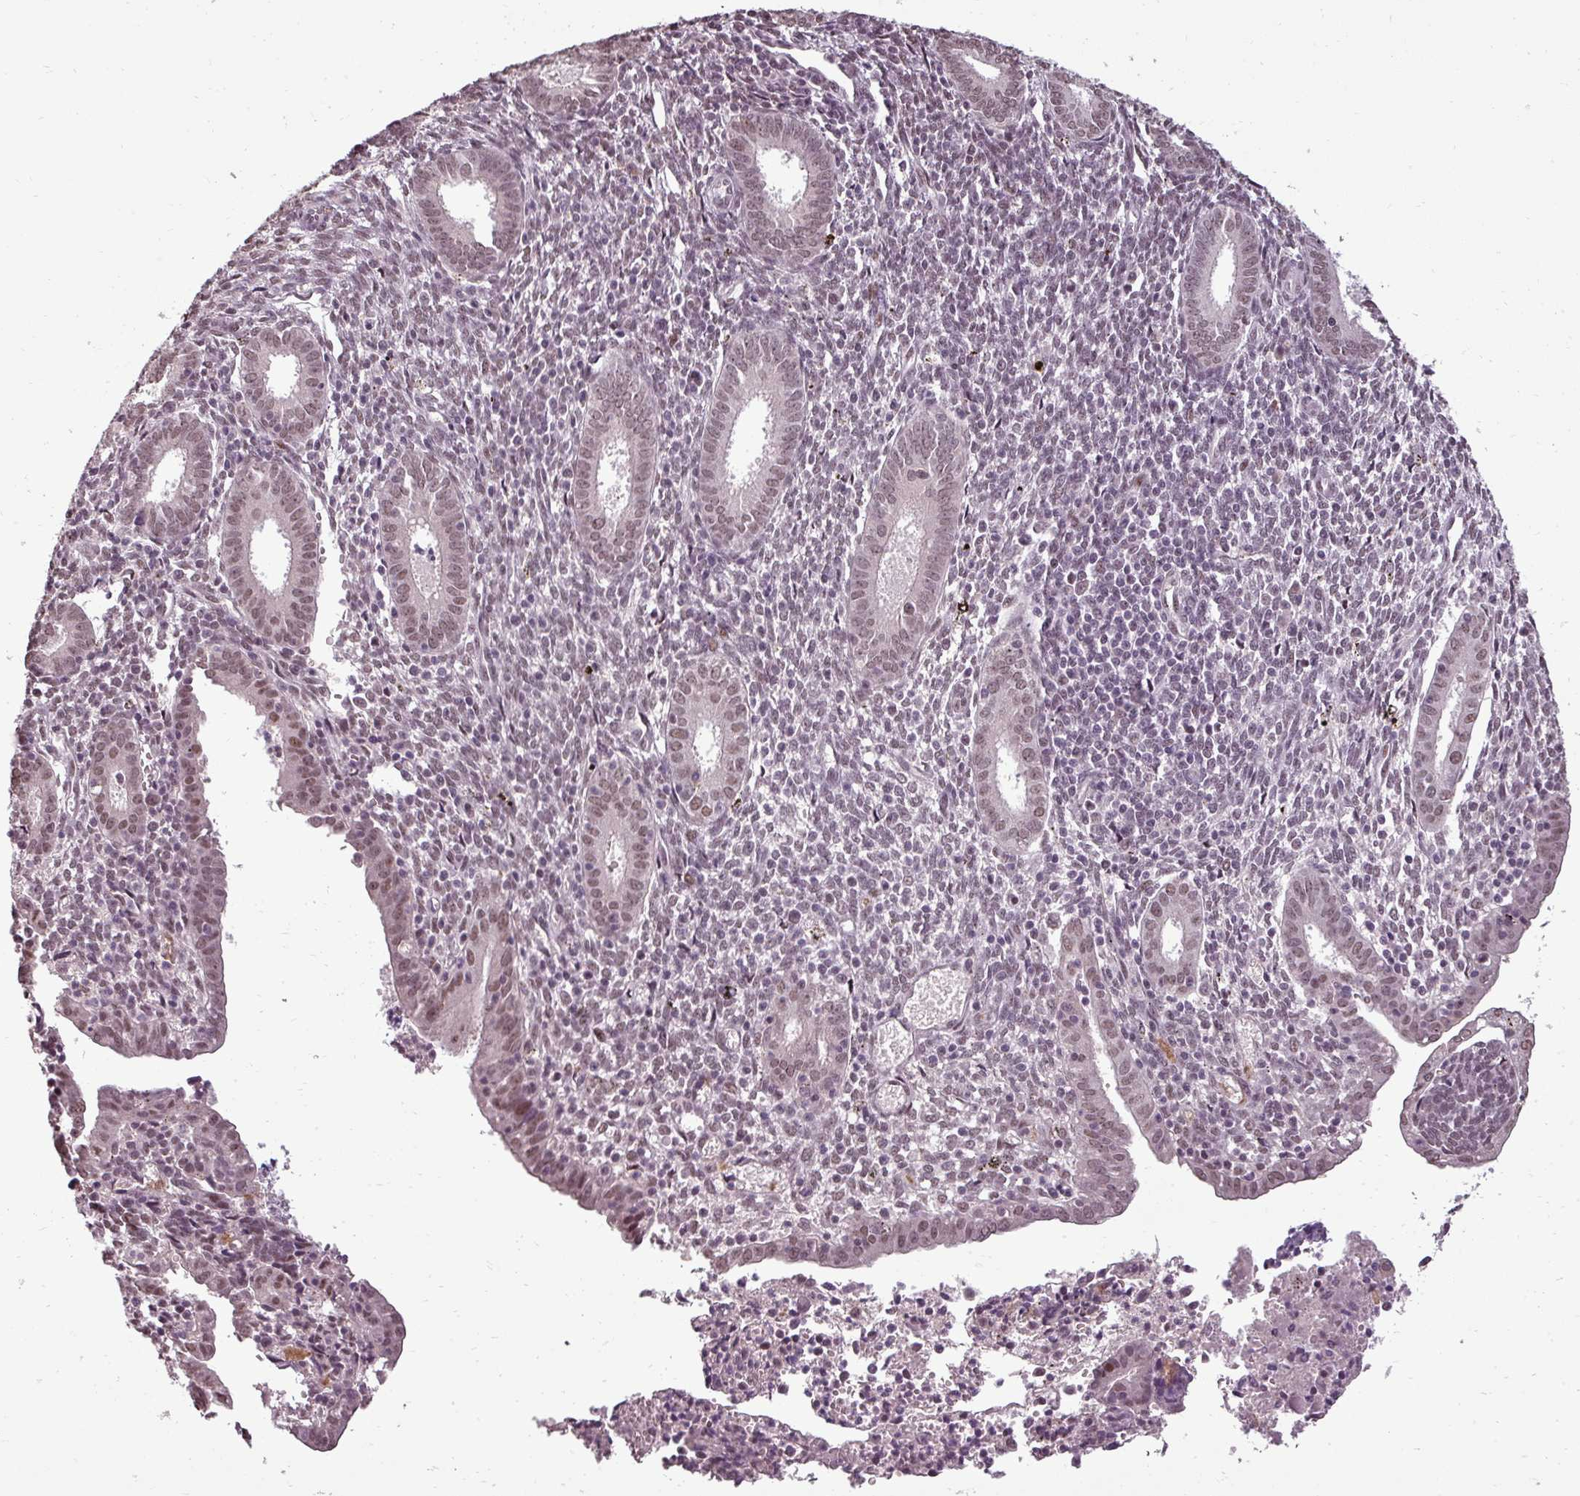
{"staining": {"intensity": "moderate", "quantity": "25%-75%", "location": "nuclear"}, "tissue": "endometrium", "cell_type": "Cells in endometrial stroma", "image_type": "normal", "snomed": [{"axis": "morphology", "description": "Normal tissue, NOS"}, {"axis": "topography", "description": "Endometrium"}], "caption": "The micrograph reveals immunohistochemical staining of benign endometrium. There is moderate nuclear positivity is present in approximately 25%-75% of cells in endometrial stroma.", "gene": "BCAS3", "patient": {"sex": "female", "age": 41}}